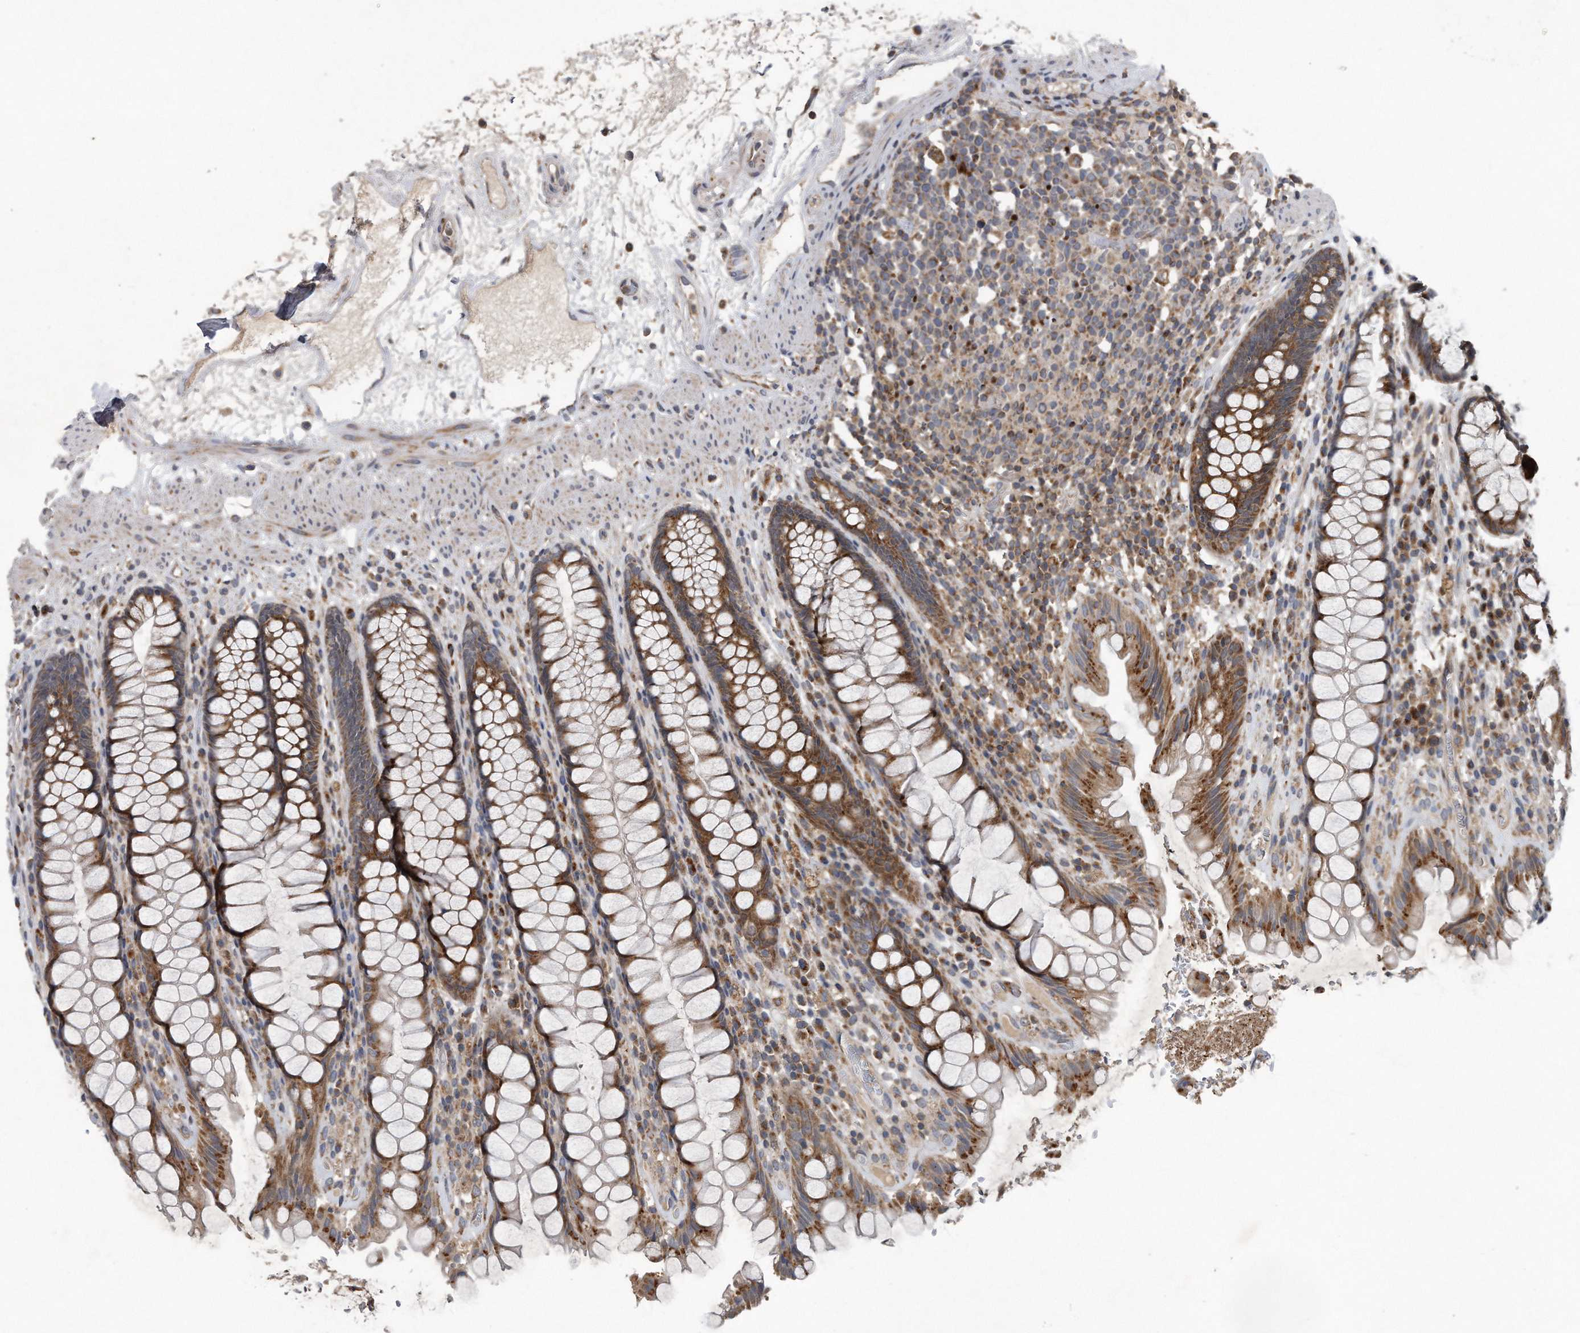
{"staining": {"intensity": "moderate", "quantity": ">75%", "location": "cytoplasmic/membranous"}, "tissue": "rectum", "cell_type": "Glandular cells", "image_type": "normal", "snomed": [{"axis": "morphology", "description": "Normal tissue, NOS"}, {"axis": "topography", "description": "Rectum"}], "caption": "Glandular cells exhibit medium levels of moderate cytoplasmic/membranous positivity in approximately >75% of cells in benign rectum.", "gene": "LYRM4", "patient": {"sex": "male", "age": 64}}